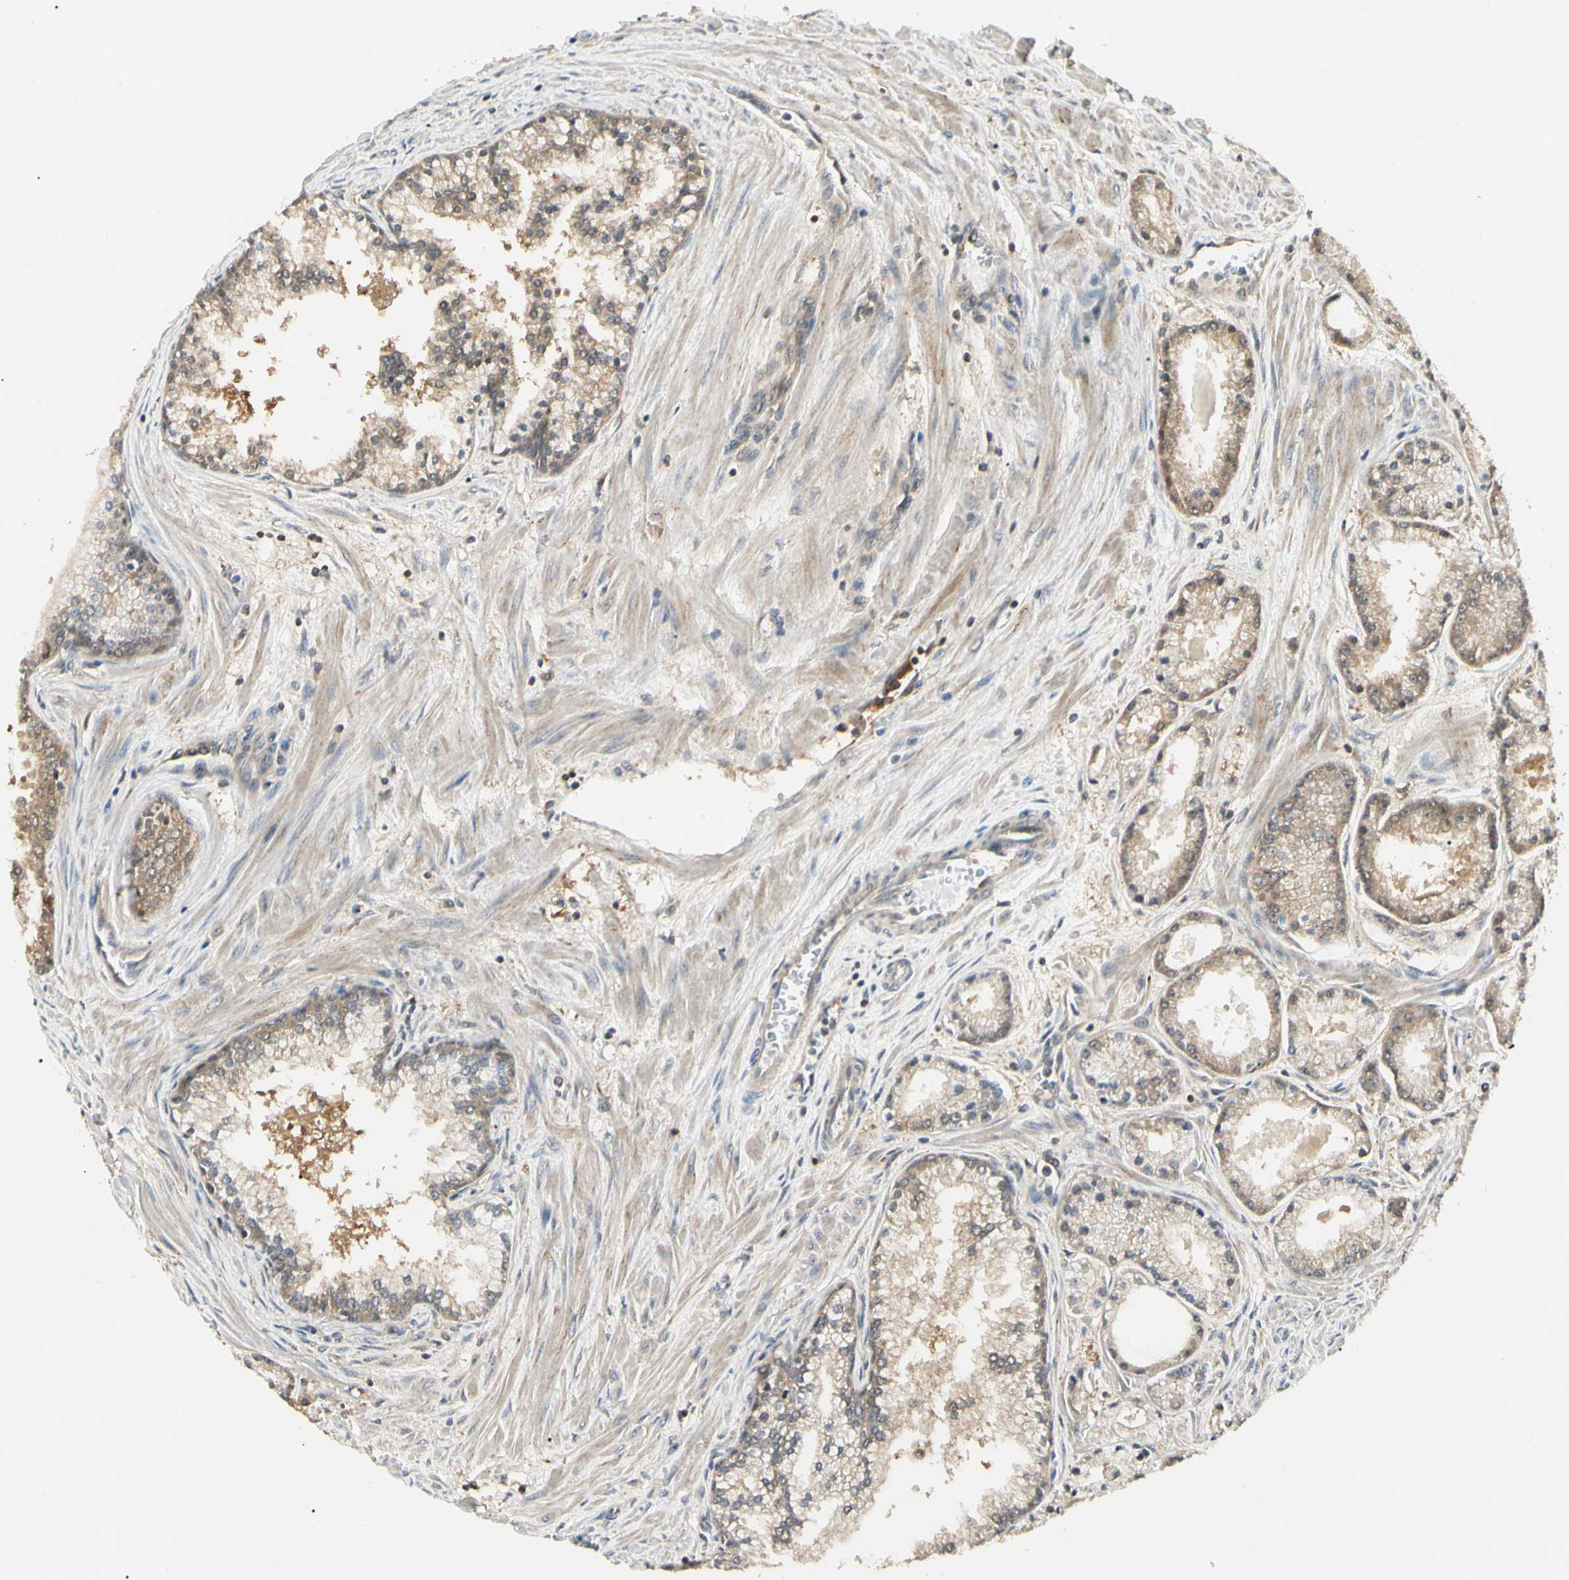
{"staining": {"intensity": "weak", "quantity": "25%-75%", "location": "cytoplasmic/membranous"}, "tissue": "prostate cancer", "cell_type": "Tumor cells", "image_type": "cancer", "snomed": [{"axis": "morphology", "description": "Adenocarcinoma, High grade"}, {"axis": "topography", "description": "Prostate"}], "caption": "This micrograph shows prostate adenocarcinoma (high-grade) stained with immunohistochemistry to label a protein in brown. The cytoplasmic/membranous of tumor cells show weak positivity for the protein. Nuclei are counter-stained blue.", "gene": "UBE2Z", "patient": {"sex": "male", "age": 61}}